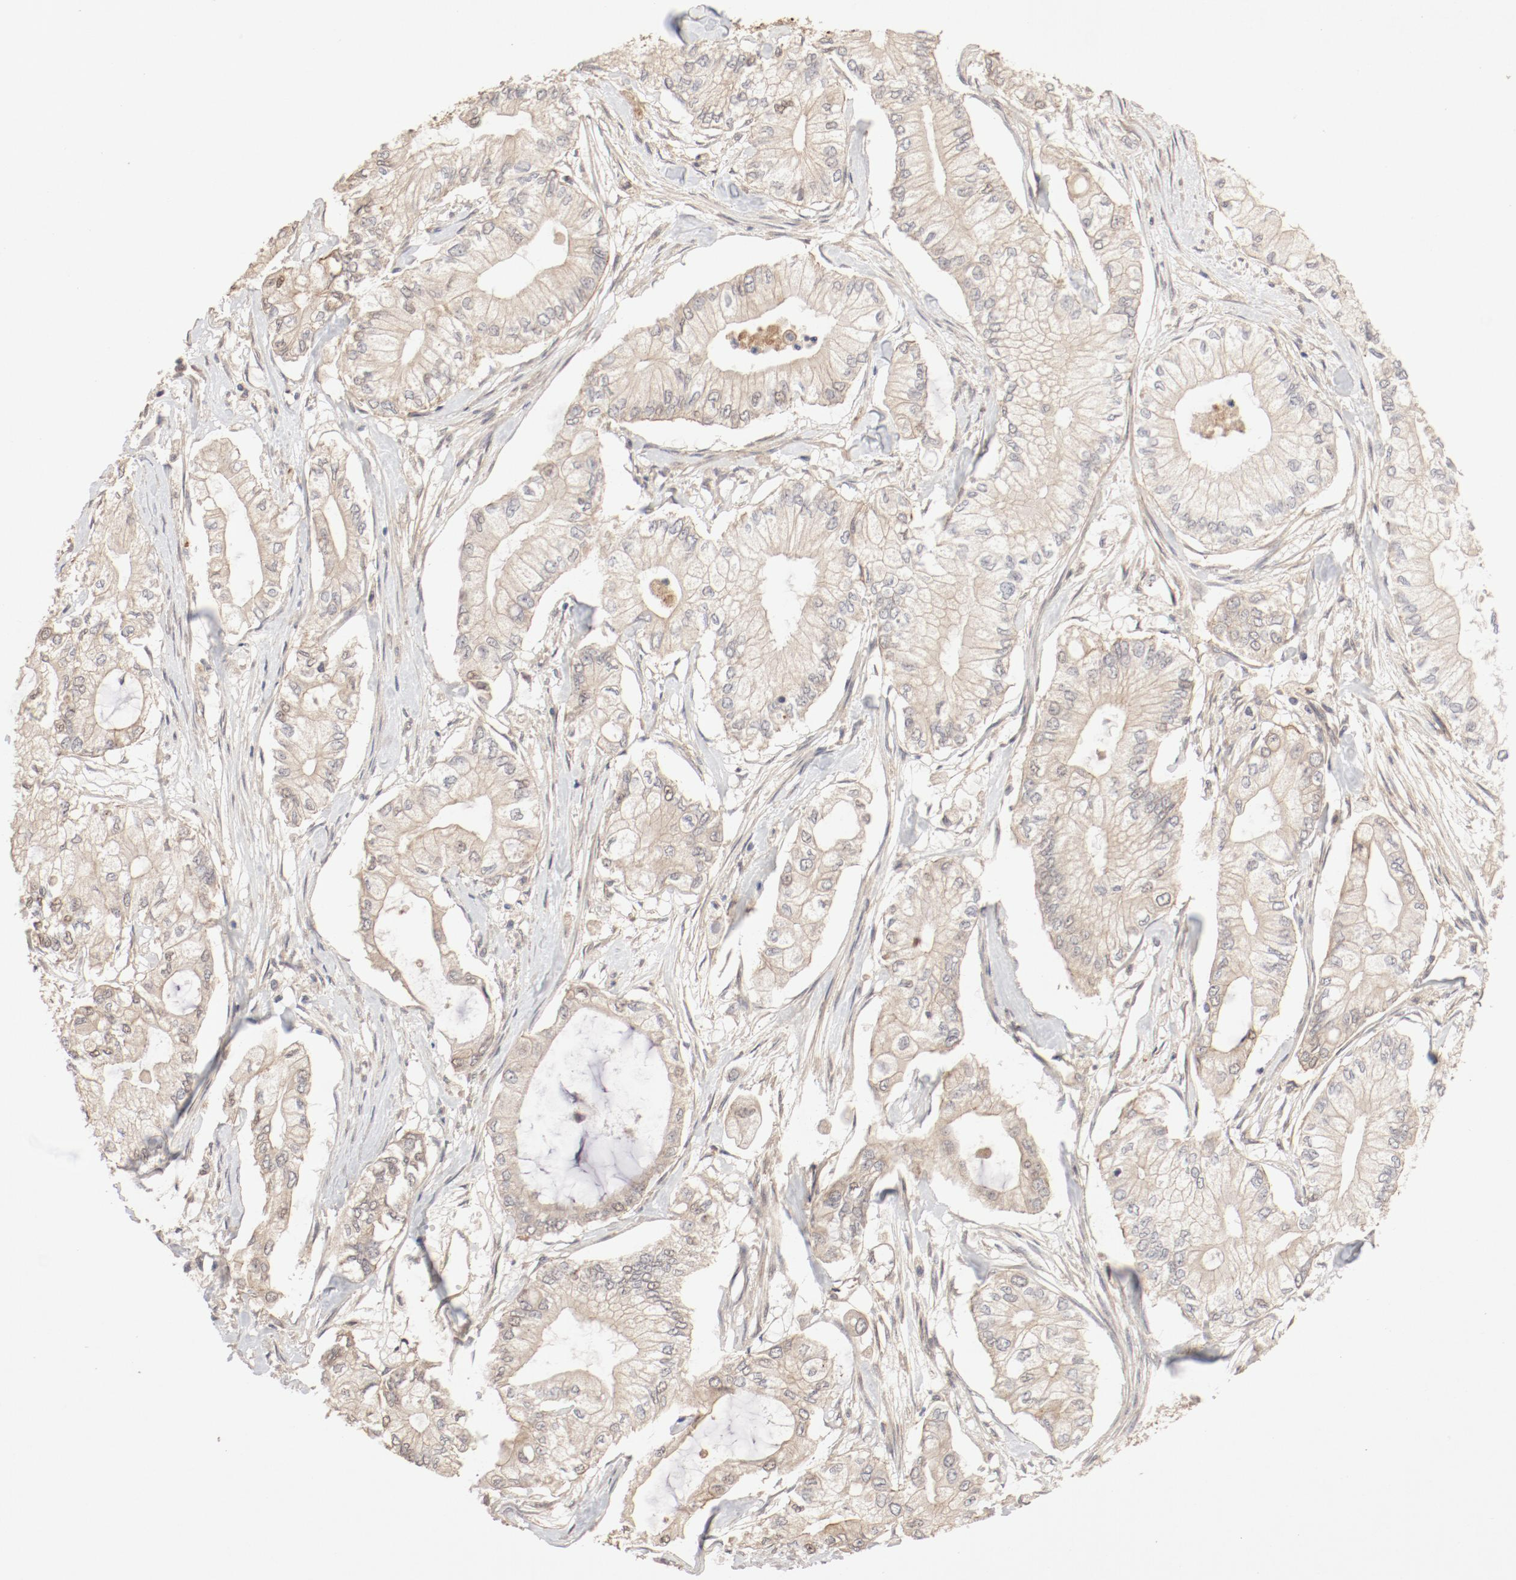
{"staining": {"intensity": "moderate", "quantity": ">75%", "location": "cytoplasmic/membranous"}, "tissue": "pancreatic cancer", "cell_type": "Tumor cells", "image_type": "cancer", "snomed": [{"axis": "morphology", "description": "Adenocarcinoma, NOS"}, {"axis": "topography", "description": "Pancreas"}], "caption": "The image displays a brown stain indicating the presence of a protein in the cytoplasmic/membranous of tumor cells in pancreatic adenocarcinoma.", "gene": "IL3RA", "patient": {"sex": "male", "age": 79}}